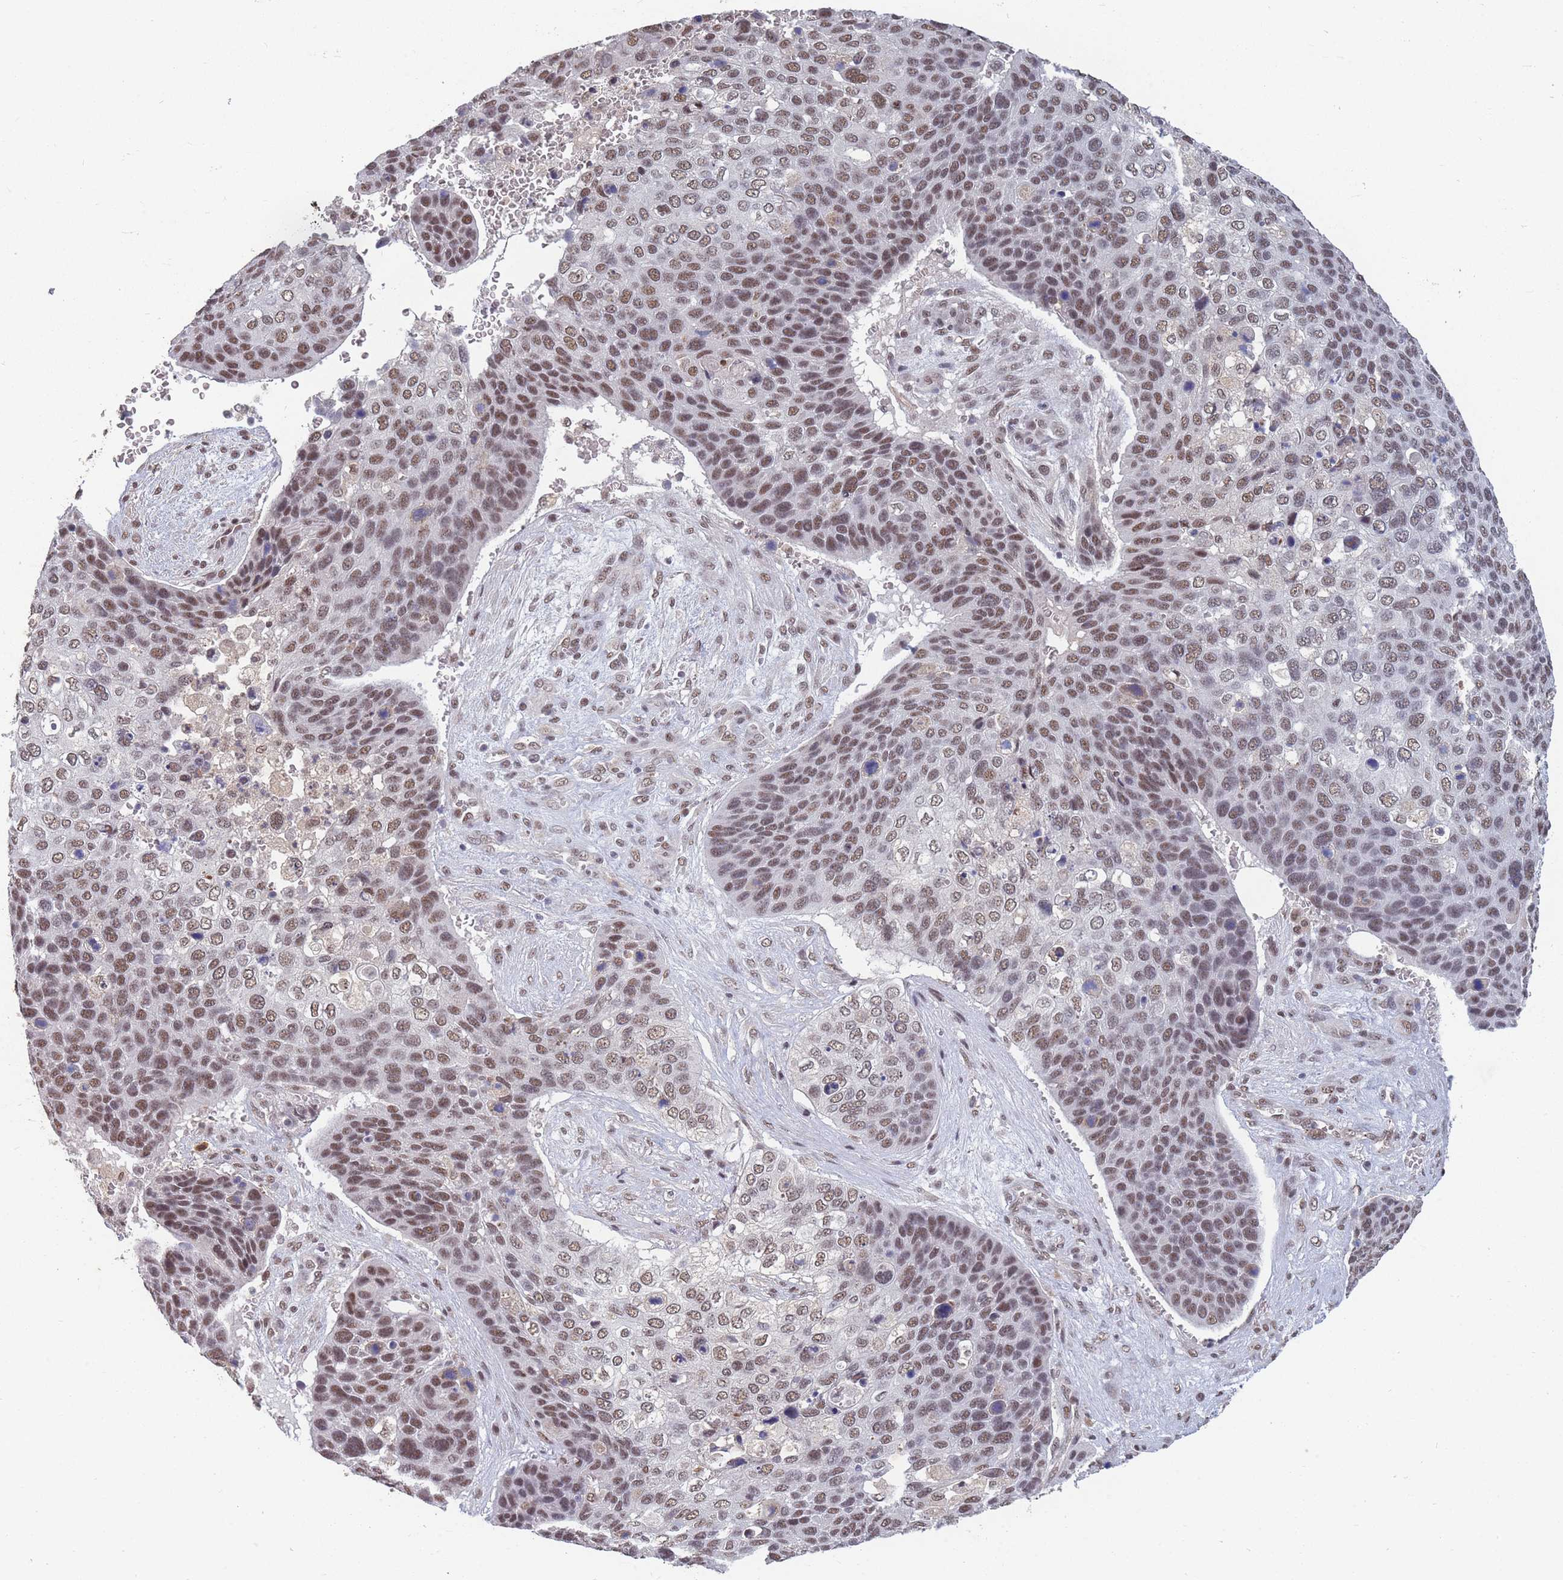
{"staining": {"intensity": "moderate", "quantity": ">75%", "location": "nuclear"}, "tissue": "skin cancer", "cell_type": "Tumor cells", "image_type": "cancer", "snomed": [{"axis": "morphology", "description": "Basal cell carcinoma"}, {"axis": "topography", "description": "Skin"}], "caption": "IHC image of neoplastic tissue: skin basal cell carcinoma stained using immunohistochemistry exhibits medium levels of moderate protein expression localized specifically in the nuclear of tumor cells, appearing as a nuclear brown color.", "gene": "SNRPA1", "patient": {"sex": "female", "age": 74}}